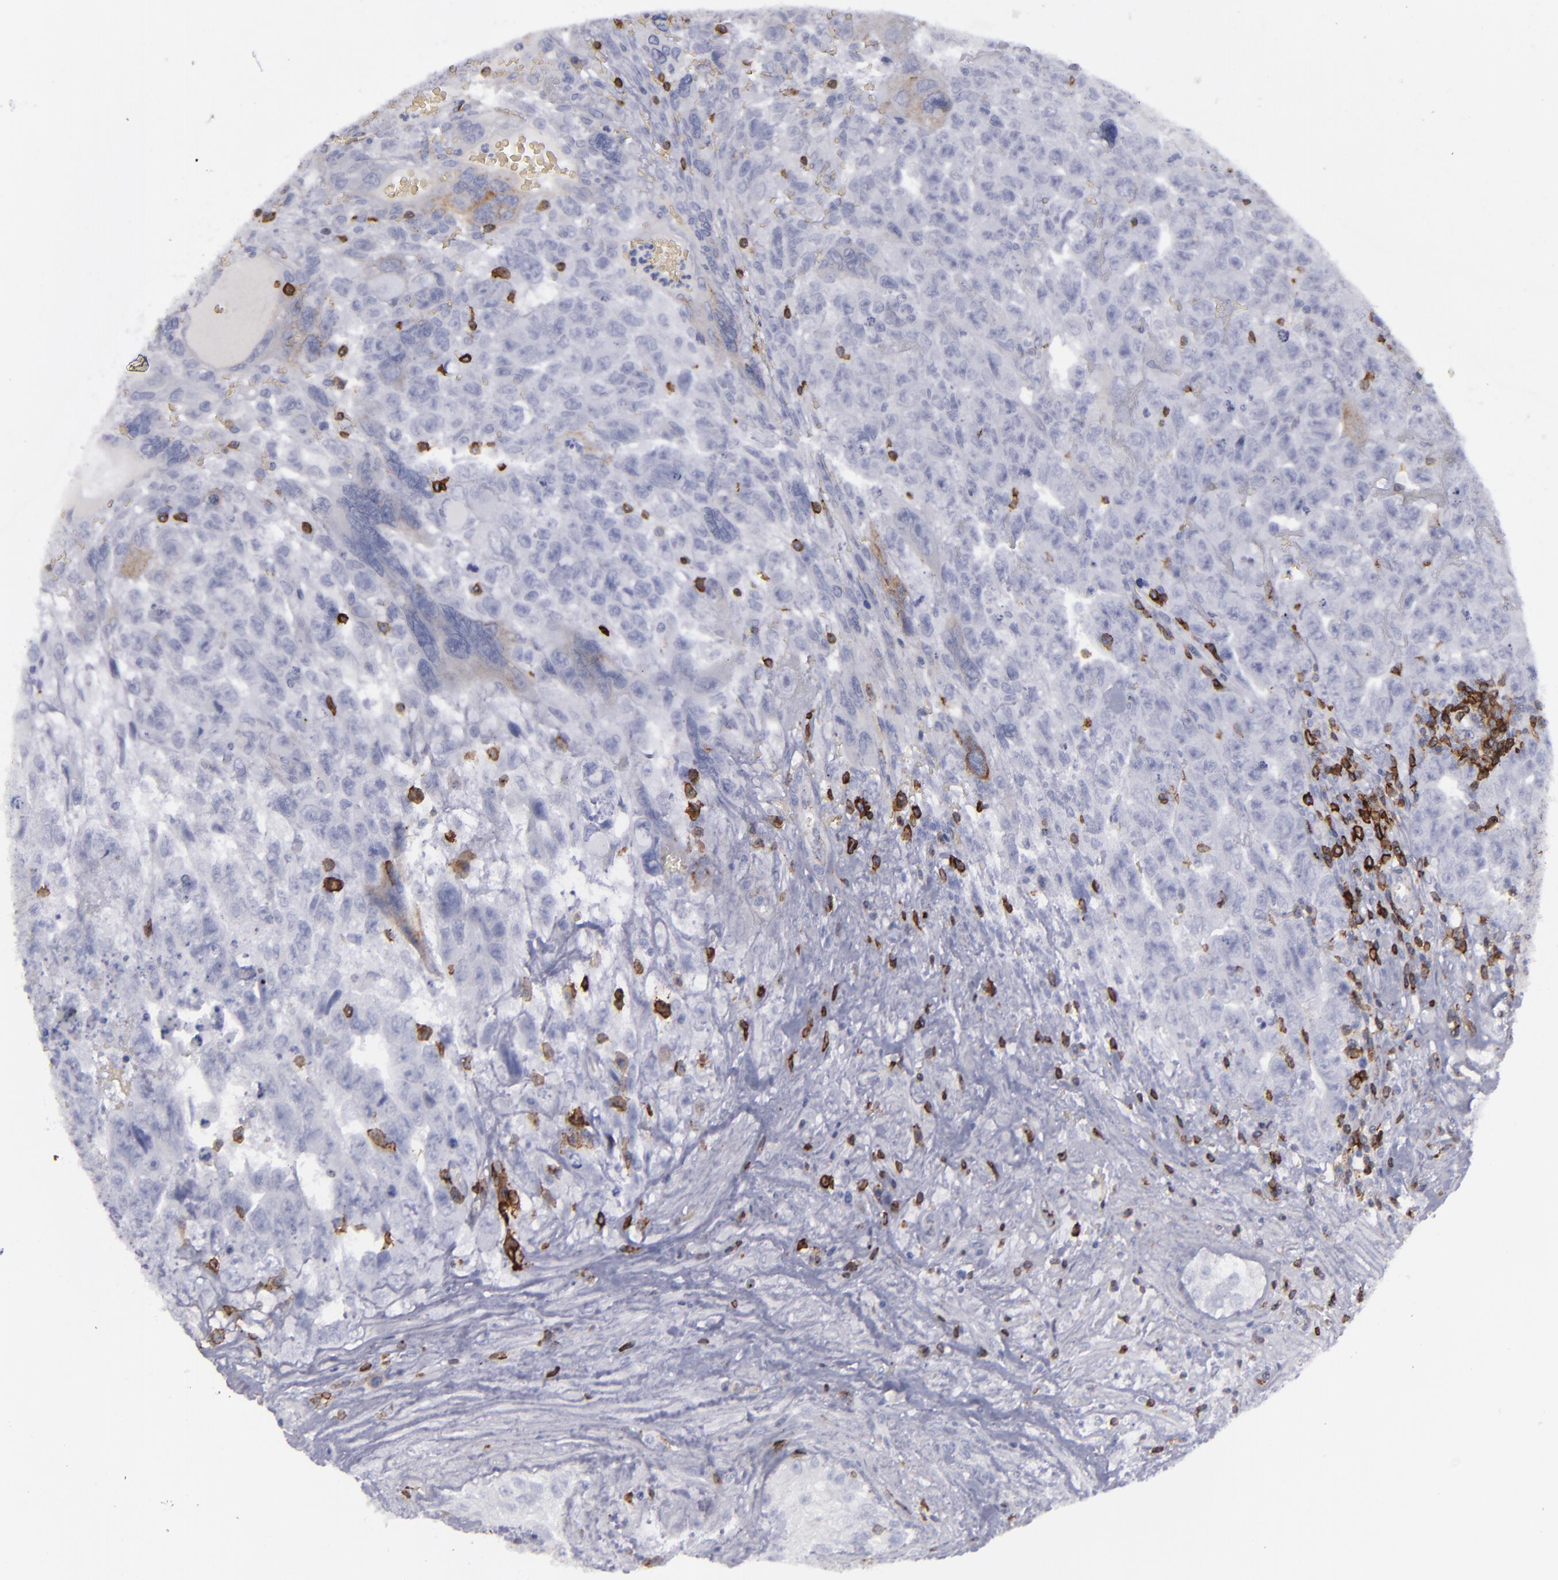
{"staining": {"intensity": "negative", "quantity": "none", "location": "none"}, "tissue": "testis cancer", "cell_type": "Tumor cells", "image_type": "cancer", "snomed": [{"axis": "morphology", "description": "Carcinoma, Embryonal, NOS"}, {"axis": "topography", "description": "Testis"}], "caption": "IHC photomicrograph of human testis cancer stained for a protein (brown), which exhibits no staining in tumor cells.", "gene": "CD27", "patient": {"sex": "male", "age": 28}}